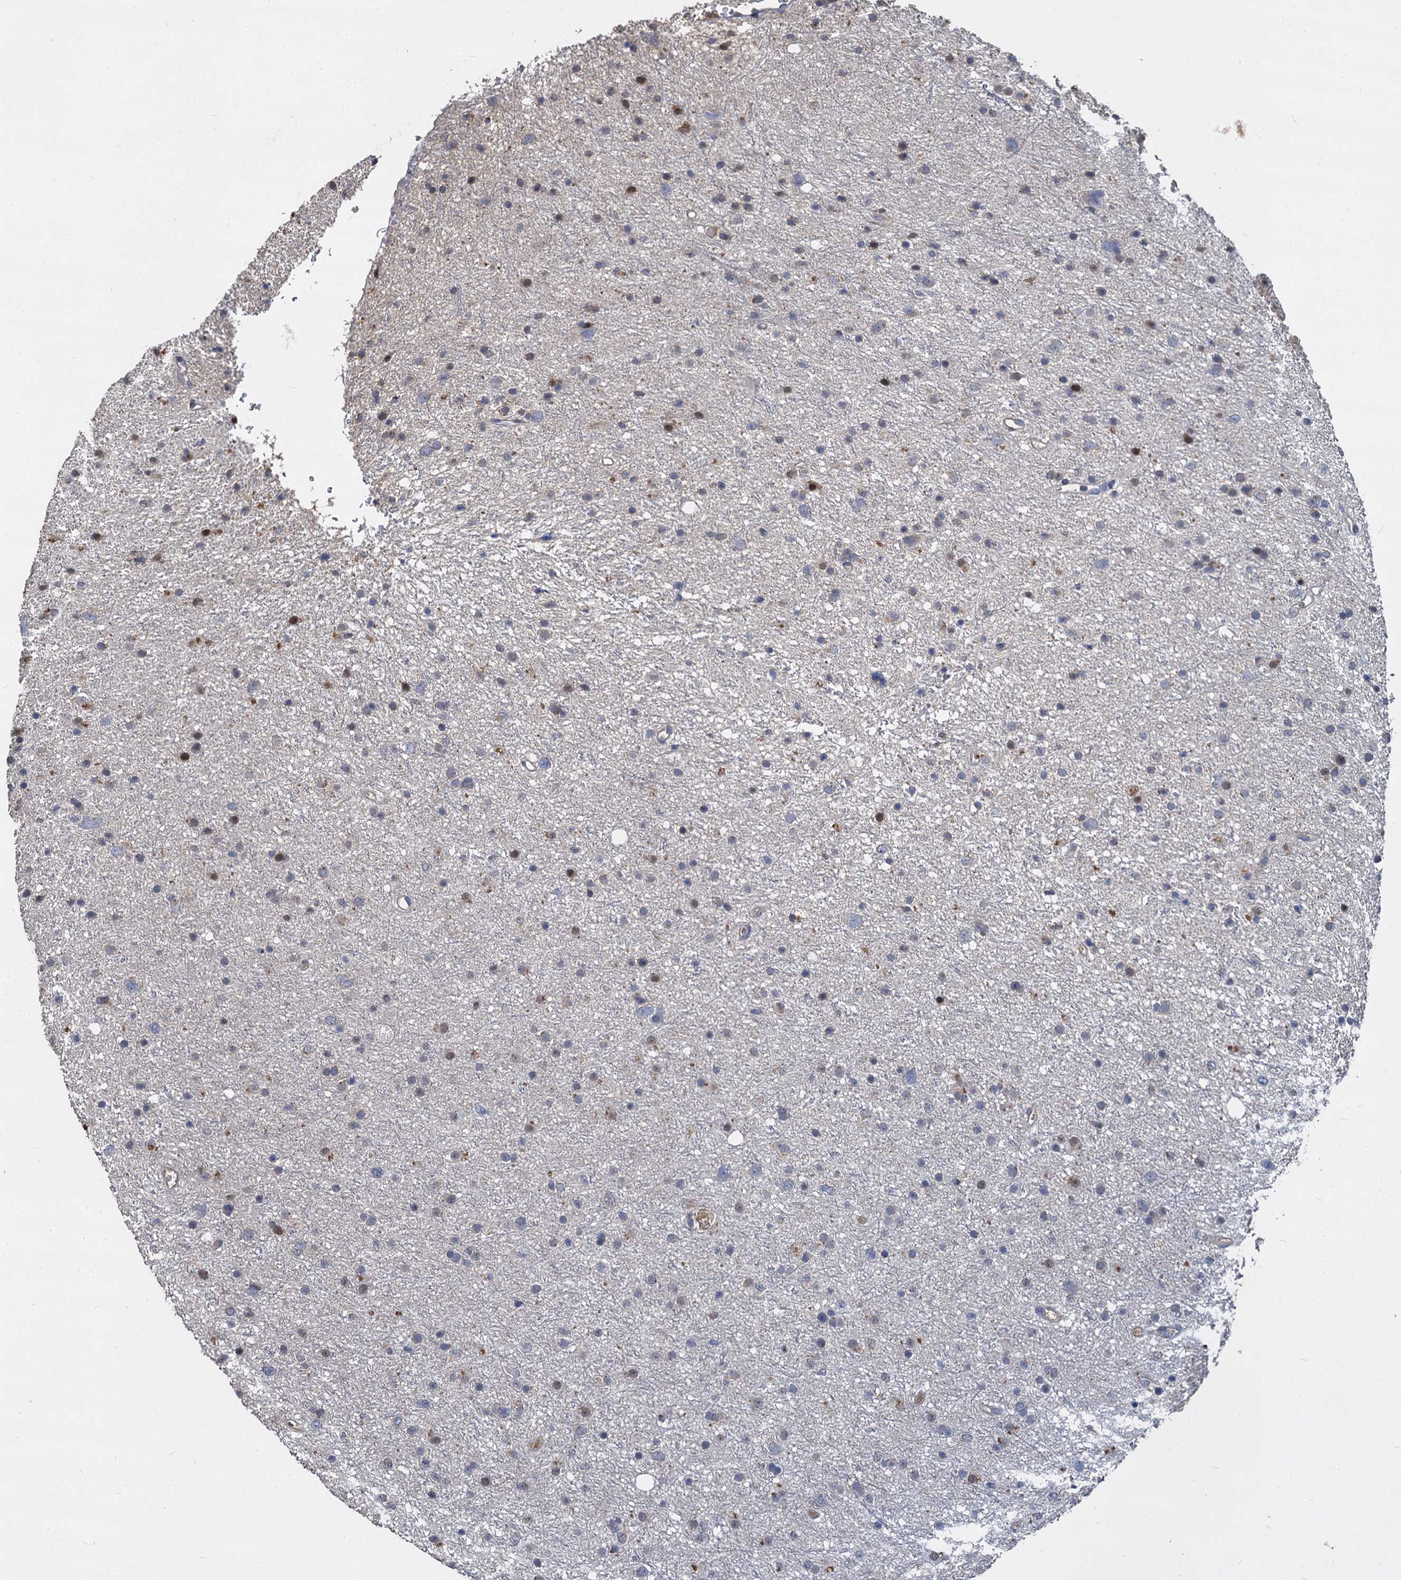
{"staining": {"intensity": "negative", "quantity": "none", "location": "none"}, "tissue": "glioma", "cell_type": "Tumor cells", "image_type": "cancer", "snomed": [{"axis": "morphology", "description": "Glioma, malignant, Low grade"}, {"axis": "topography", "description": "Cerebral cortex"}], "caption": "Protein analysis of malignant glioma (low-grade) reveals no significant expression in tumor cells.", "gene": "CCDC184", "patient": {"sex": "female", "age": 39}}